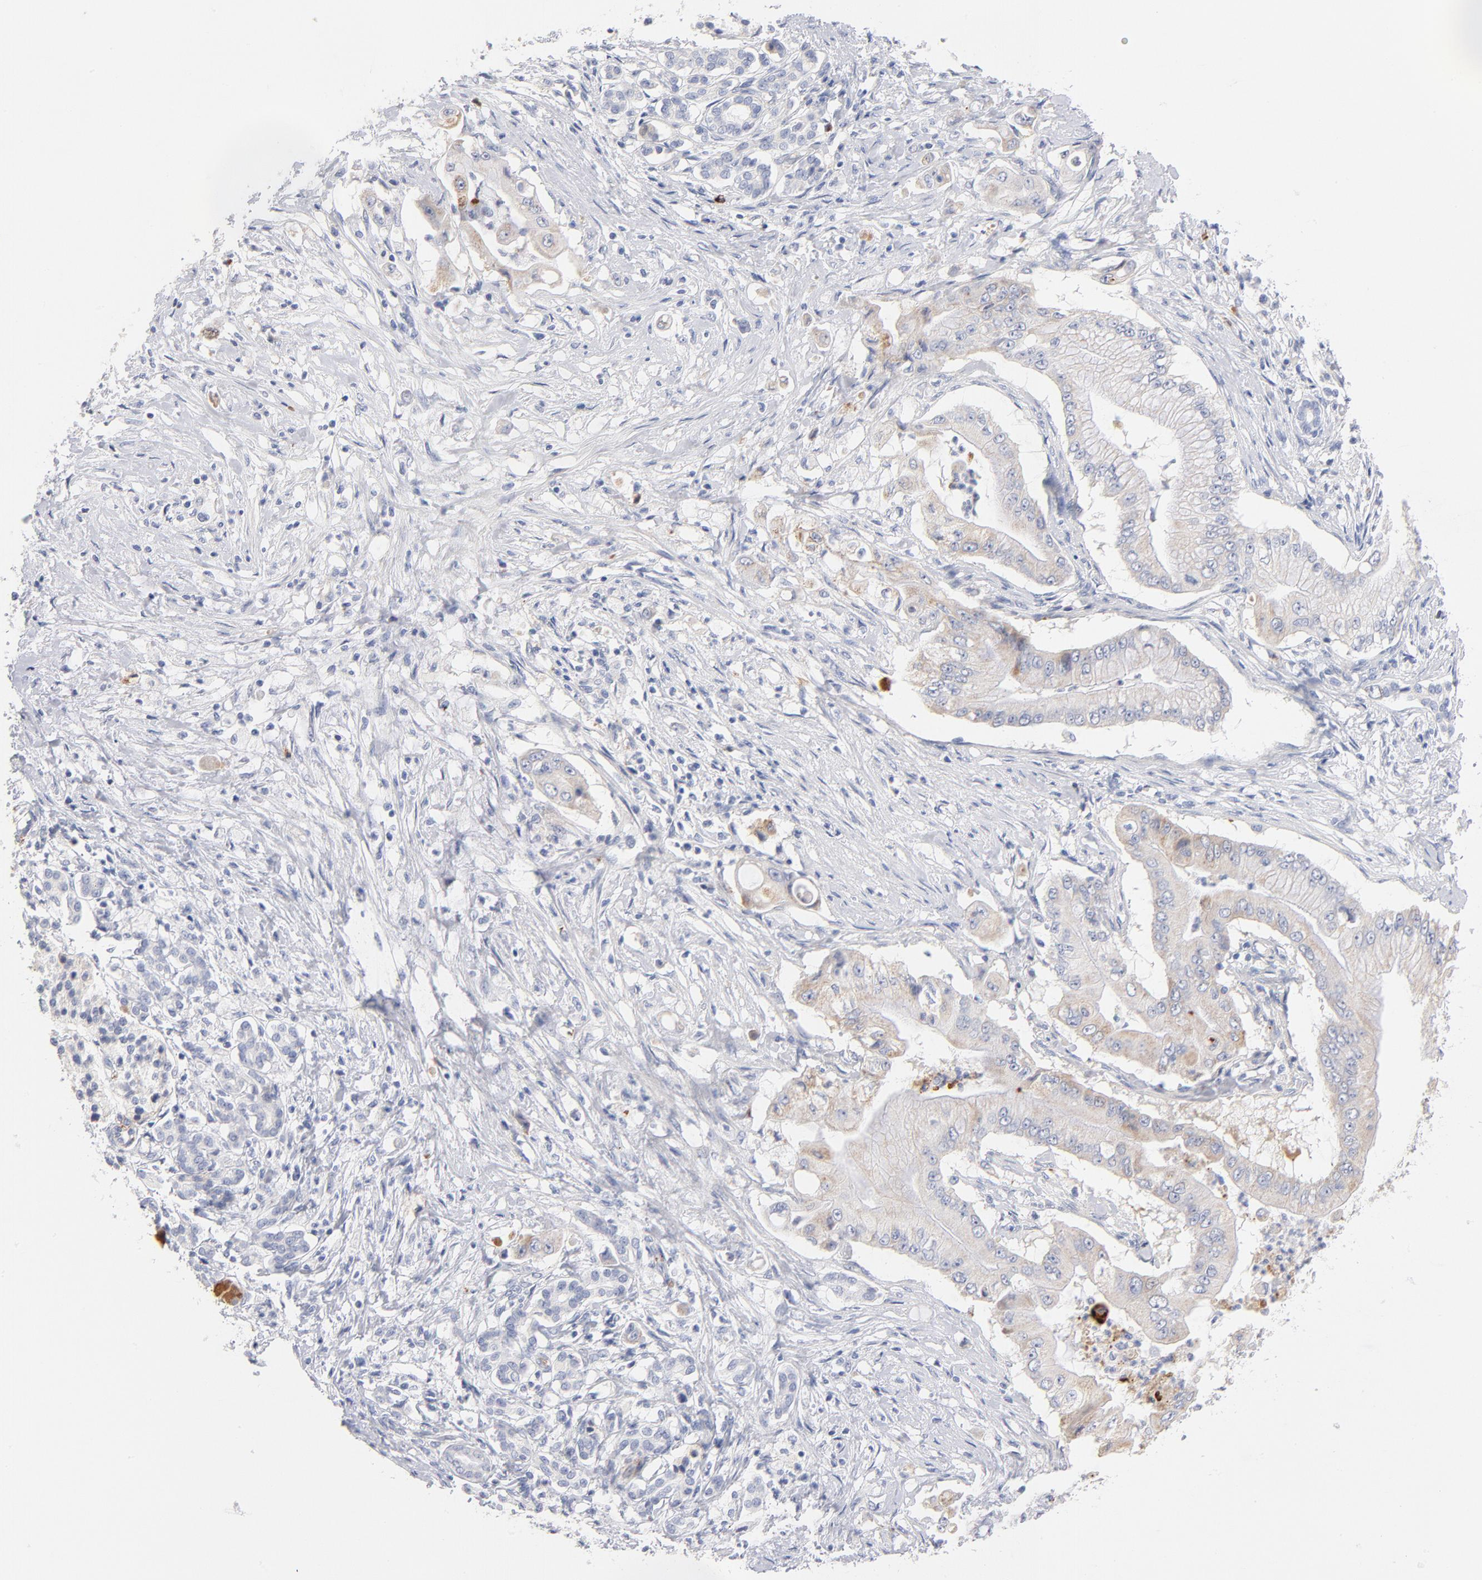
{"staining": {"intensity": "negative", "quantity": "none", "location": "none"}, "tissue": "pancreatic cancer", "cell_type": "Tumor cells", "image_type": "cancer", "snomed": [{"axis": "morphology", "description": "Adenocarcinoma, NOS"}, {"axis": "topography", "description": "Pancreas"}], "caption": "Immunohistochemistry photomicrograph of neoplastic tissue: human pancreatic adenocarcinoma stained with DAB demonstrates no significant protein staining in tumor cells.", "gene": "PLAT", "patient": {"sex": "male", "age": 62}}